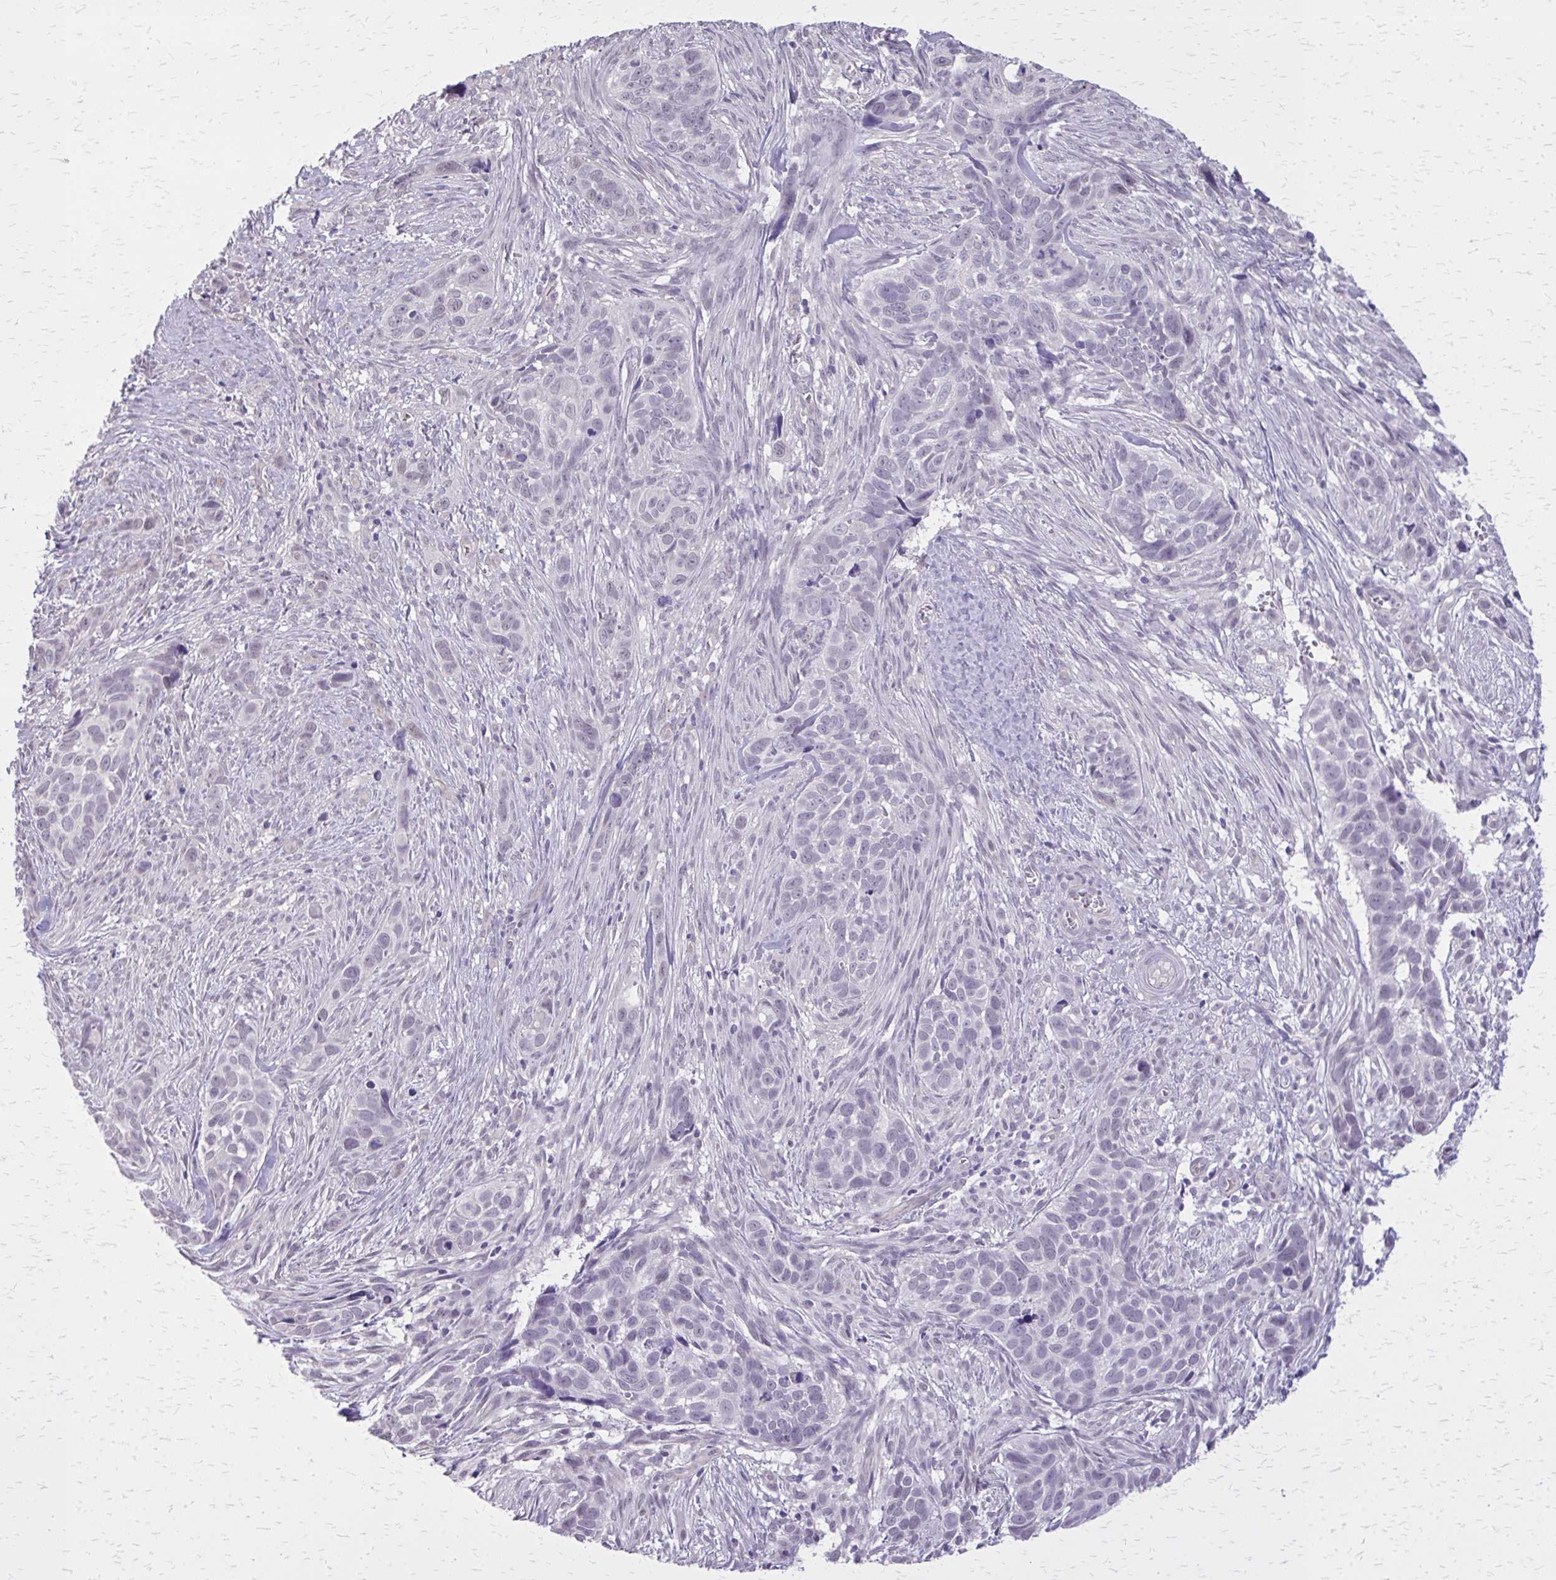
{"staining": {"intensity": "negative", "quantity": "none", "location": "none"}, "tissue": "skin cancer", "cell_type": "Tumor cells", "image_type": "cancer", "snomed": [{"axis": "morphology", "description": "Basal cell carcinoma"}, {"axis": "topography", "description": "Skin"}], "caption": "Protein analysis of skin basal cell carcinoma reveals no significant staining in tumor cells.", "gene": "PLCB1", "patient": {"sex": "female", "age": 82}}